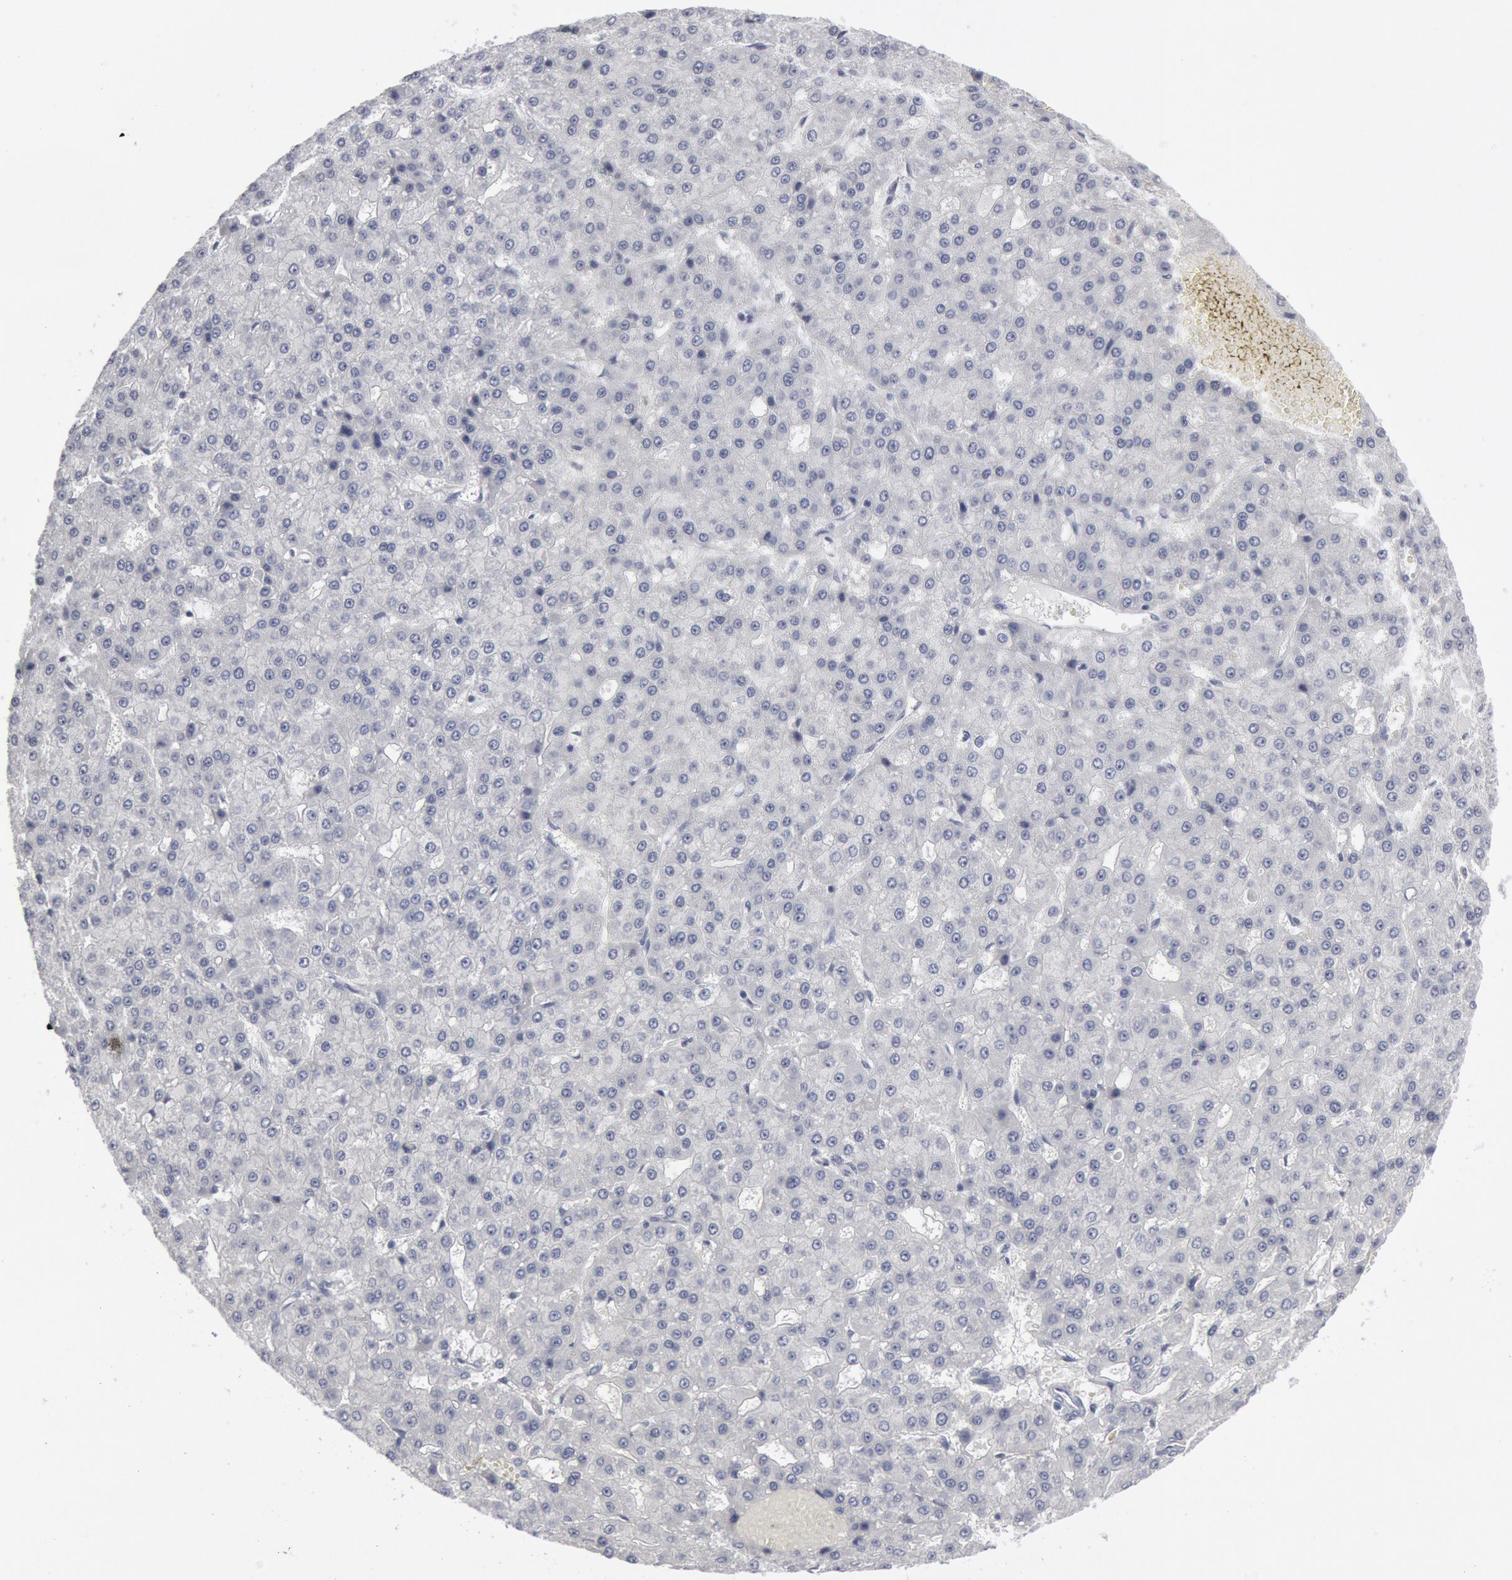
{"staining": {"intensity": "negative", "quantity": "none", "location": "none"}, "tissue": "liver cancer", "cell_type": "Tumor cells", "image_type": "cancer", "snomed": [{"axis": "morphology", "description": "Carcinoma, Hepatocellular, NOS"}, {"axis": "topography", "description": "Liver"}], "caption": "Tumor cells are negative for protein expression in human liver cancer.", "gene": "DMC1", "patient": {"sex": "male", "age": 47}}